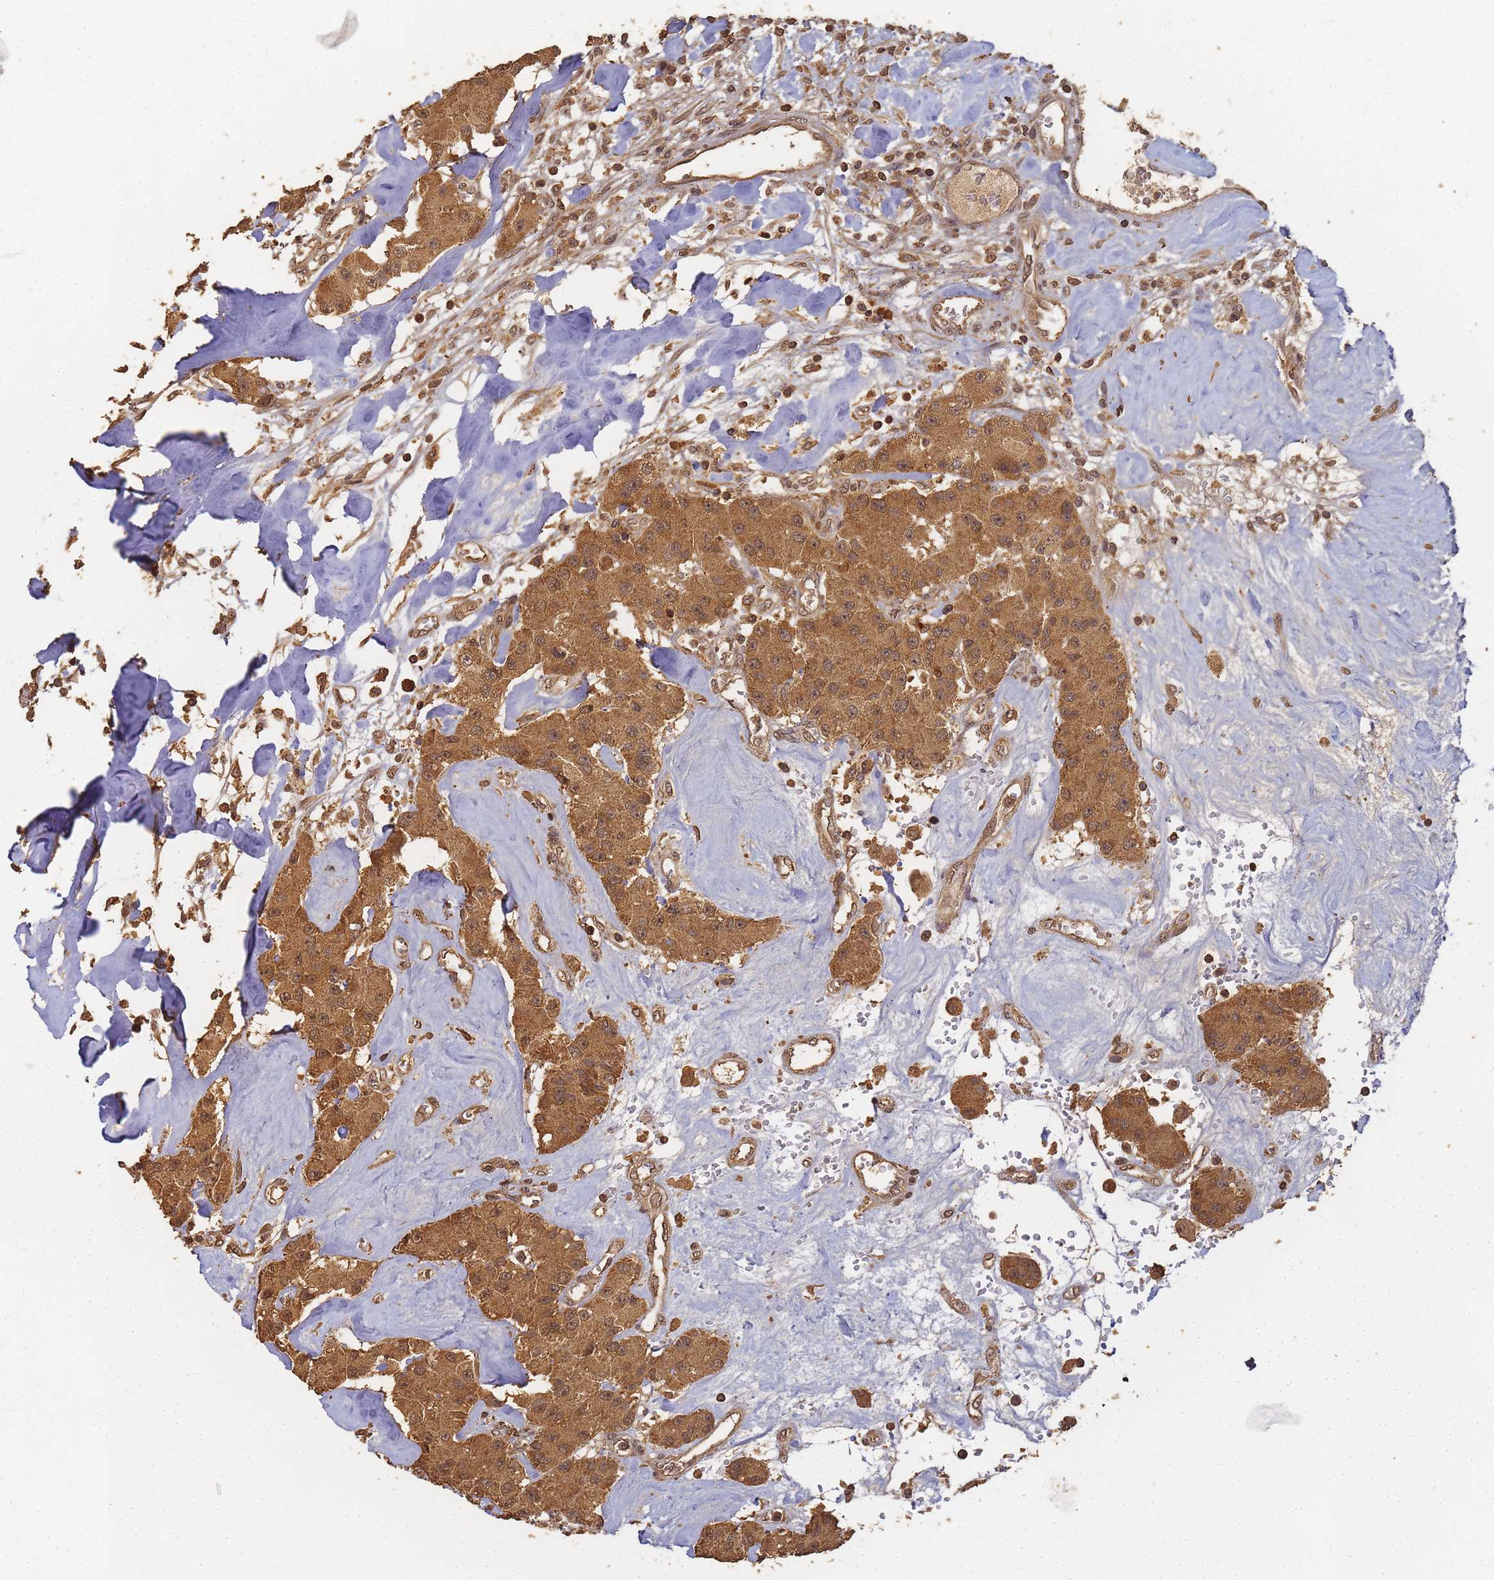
{"staining": {"intensity": "moderate", "quantity": ">75%", "location": "cytoplasmic/membranous,nuclear"}, "tissue": "carcinoid", "cell_type": "Tumor cells", "image_type": "cancer", "snomed": [{"axis": "morphology", "description": "Carcinoid, malignant, NOS"}, {"axis": "topography", "description": "Pancreas"}], "caption": "The photomicrograph displays immunohistochemical staining of carcinoid. There is moderate cytoplasmic/membranous and nuclear expression is present in approximately >75% of tumor cells.", "gene": "ALKBH1", "patient": {"sex": "male", "age": 41}}